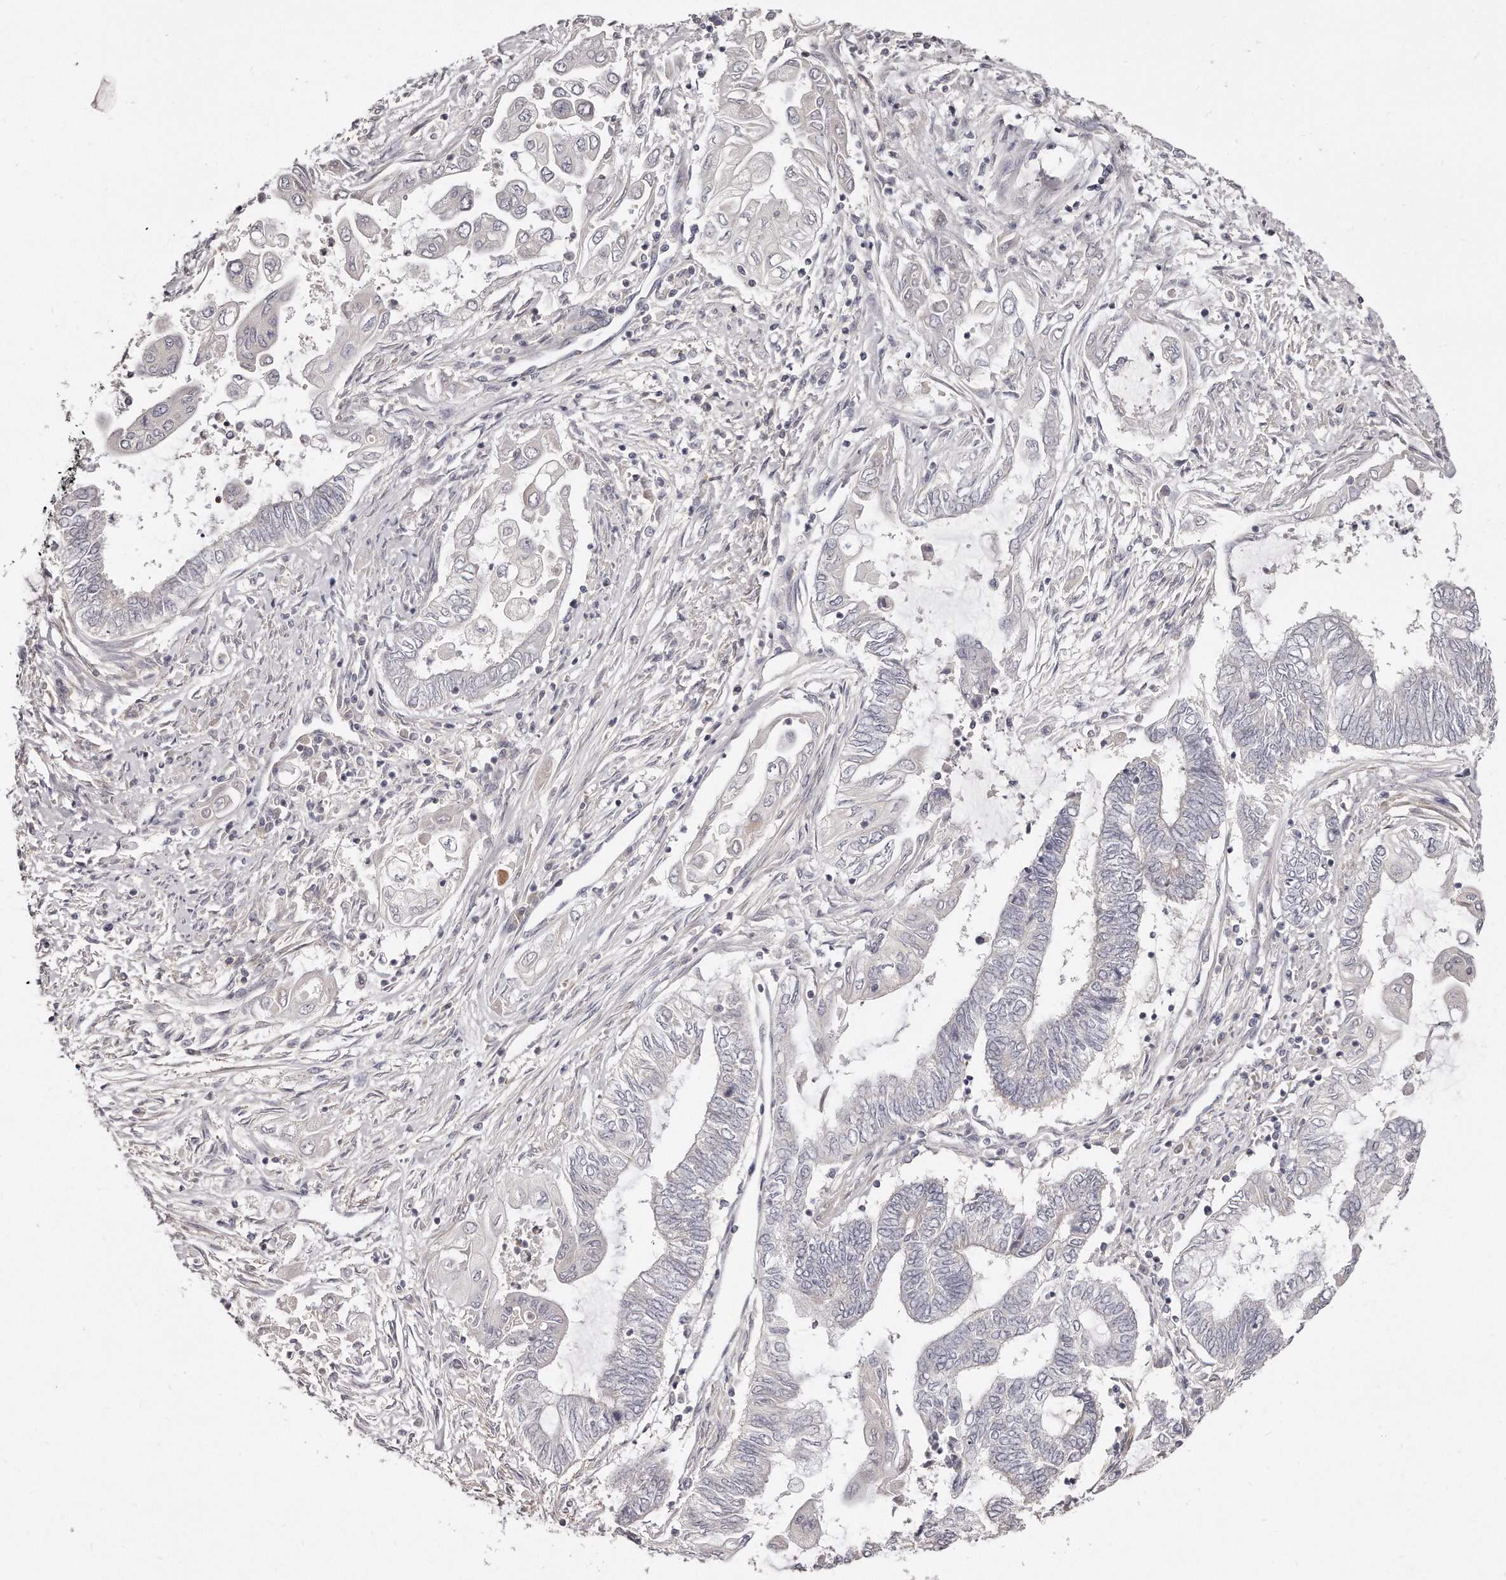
{"staining": {"intensity": "negative", "quantity": "none", "location": "none"}, "tissue": "endometrial cancer", "cell_type": "Tumor cells", "image_type": "cancer", "snomed": [{"axis": "morphology", "description": "Adenocarcinoma, NOS"}, {"axis": "topography", "description": "Uterus"}, {"axis": "topography", "description": "Endometrium"}], "caption": "Tumor cells are negative for brown protein staining in endometrial adenocarcinoma.", "gene": "TTLL4", "patient": {"sex": "female", "age": 70}}